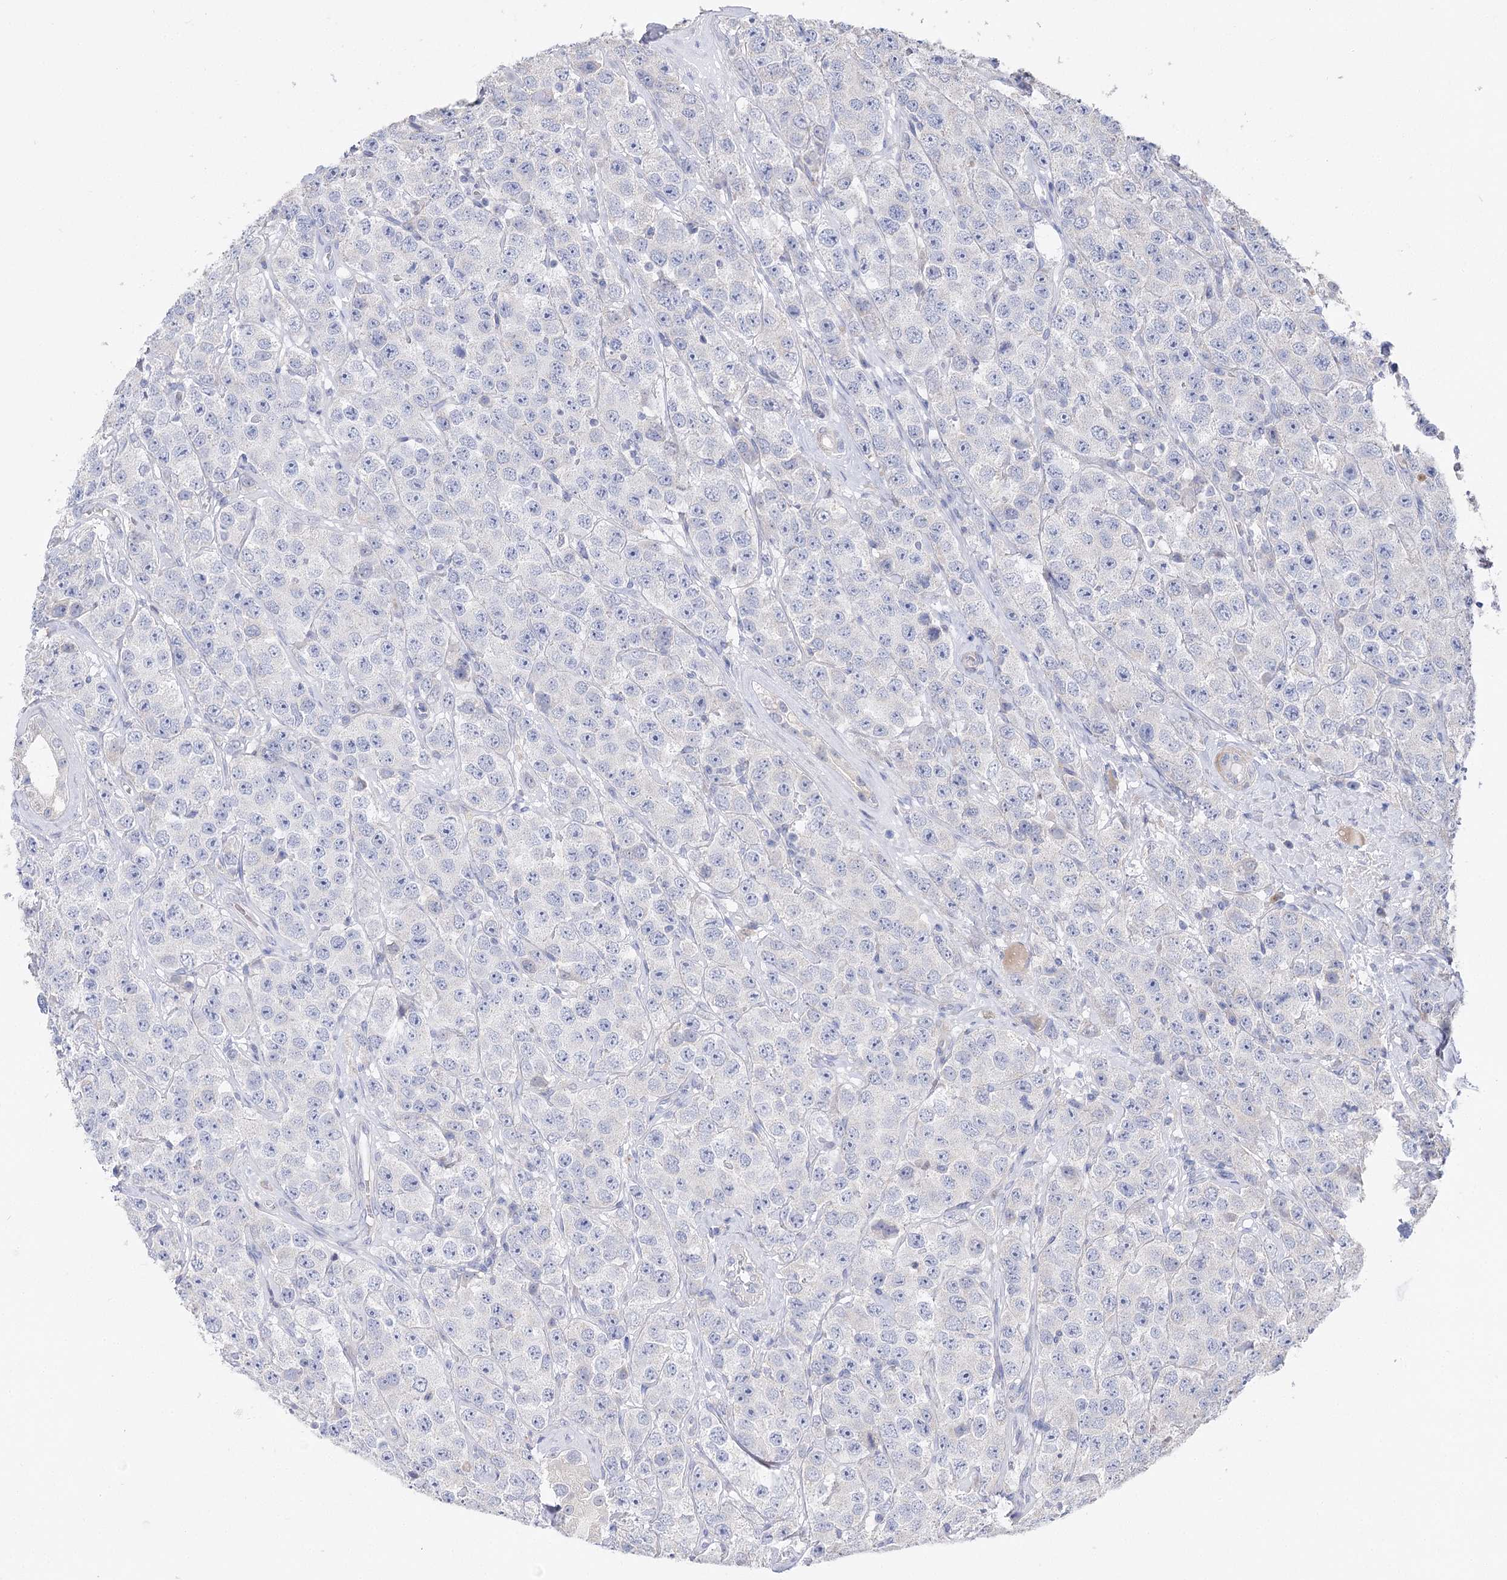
{"staining": {"intensity": "negative", "quantity": "none", "location": "none"}, "tissue": "testis cancer", "cell_type": "Tumor cells", "image_type": "cancer", "snomed": [{"axis": "morphology", "description": "Seminoma, NOS"}, {"axis": "topography", "description": "Testis"}], "caption": "This is an IHC photomicrograph of testis seminoma. There is no positivity in tumor cells.", "gene": "NRAP", "patient": {"sex": "male", "age": 28}}